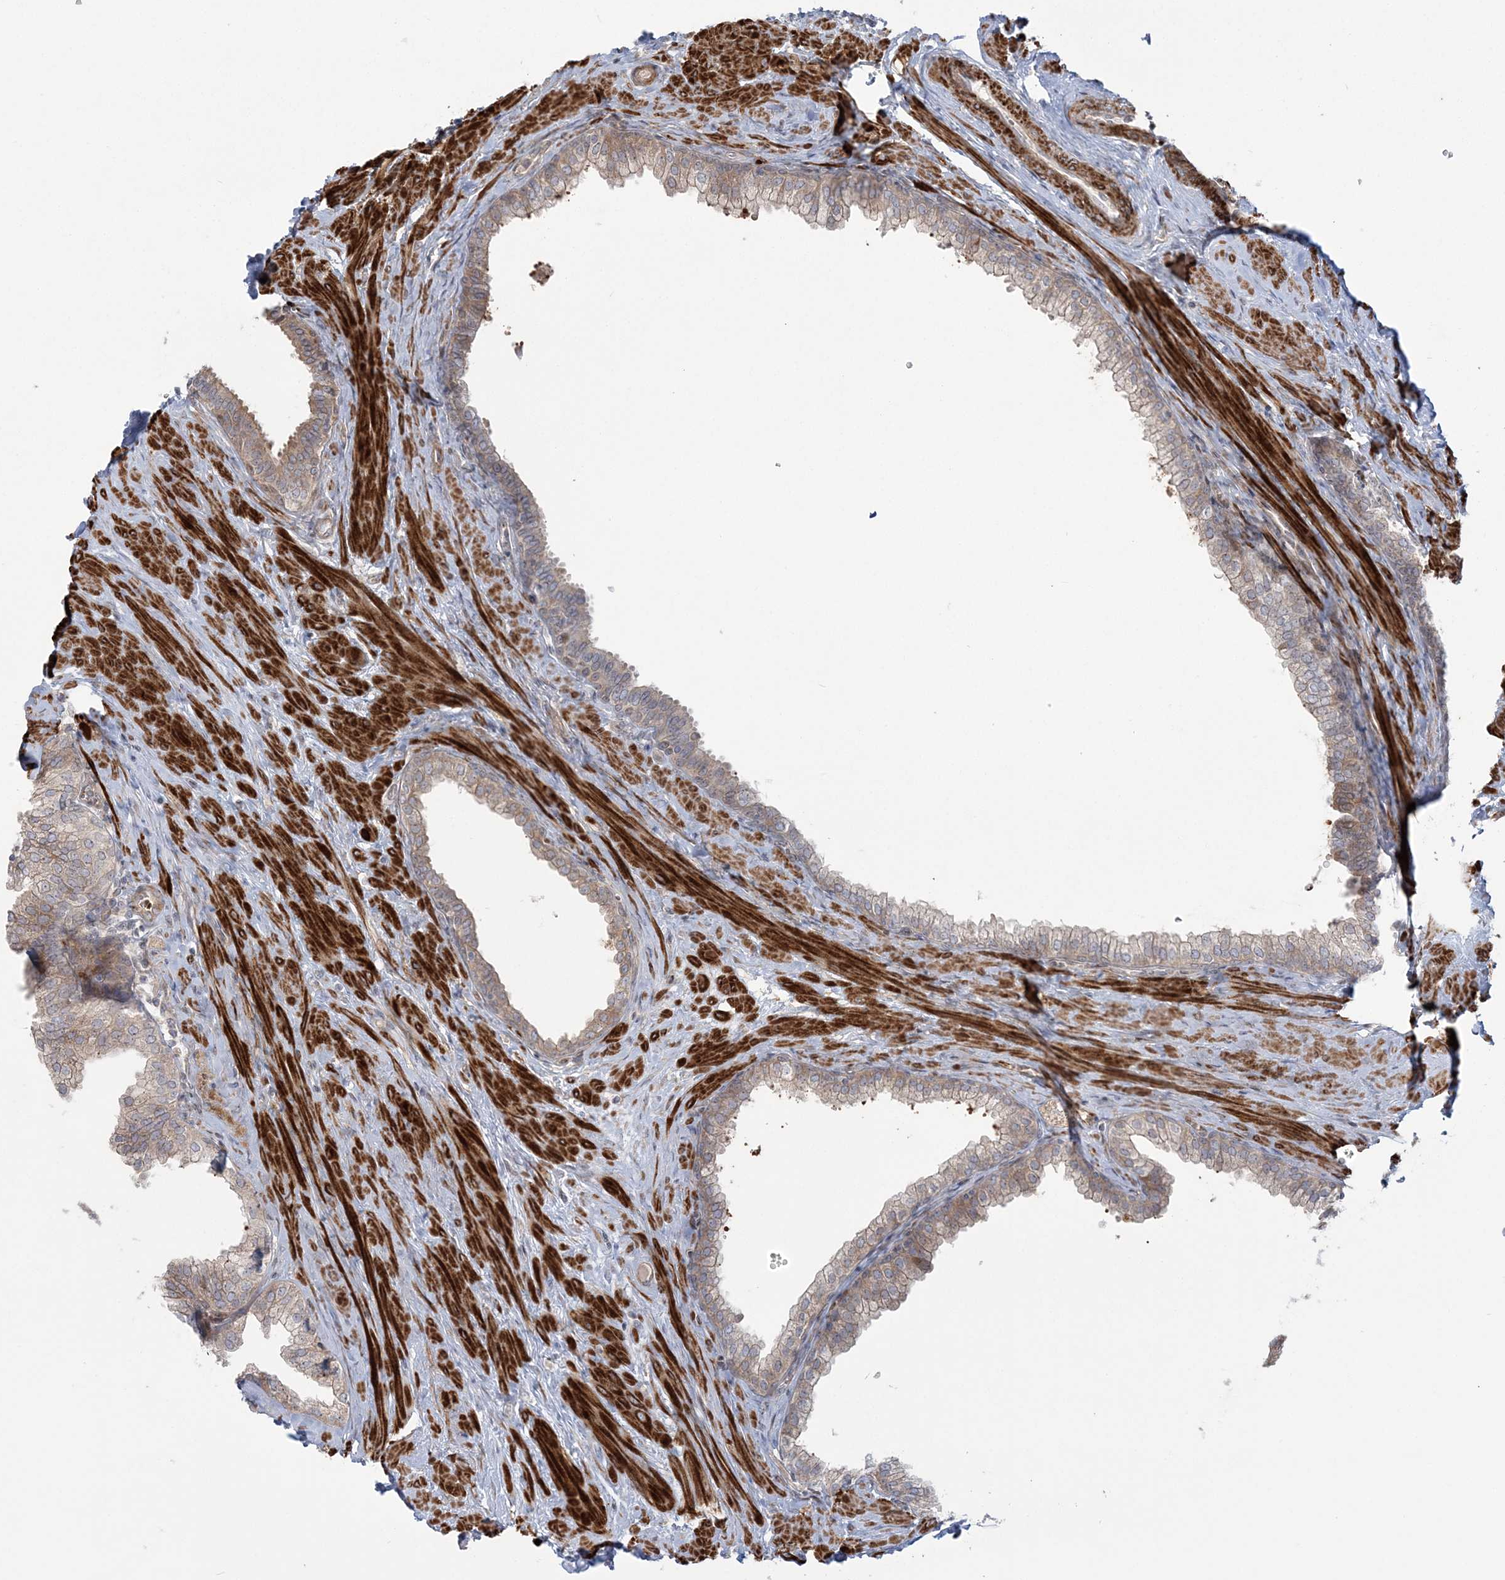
{"staining": {"intensity": "weak", "quantity": "<25%", "location": "cytoplasmic/membranous"}, "tissue": "prostate", "cell_type": "Glandular cells", "image_type": "normal", "snomed": [{"axis": "morphology", "description": "Normal tissue, NOS"}, {"axis": "morphology", "description": "Urothelial carcinoma, Low grade"}, {"axis": "topography", "description": "Urinary bladder"}, {"axis": "topography", "description": "Prostate"}], "caption": "This is a micrograph of immunohistochemistry (IHC) staining of normal prostate, which shows no positivity in glandular cells.", "gene": "NUDT9", "patient": {"sex": "male", "age": 60}}